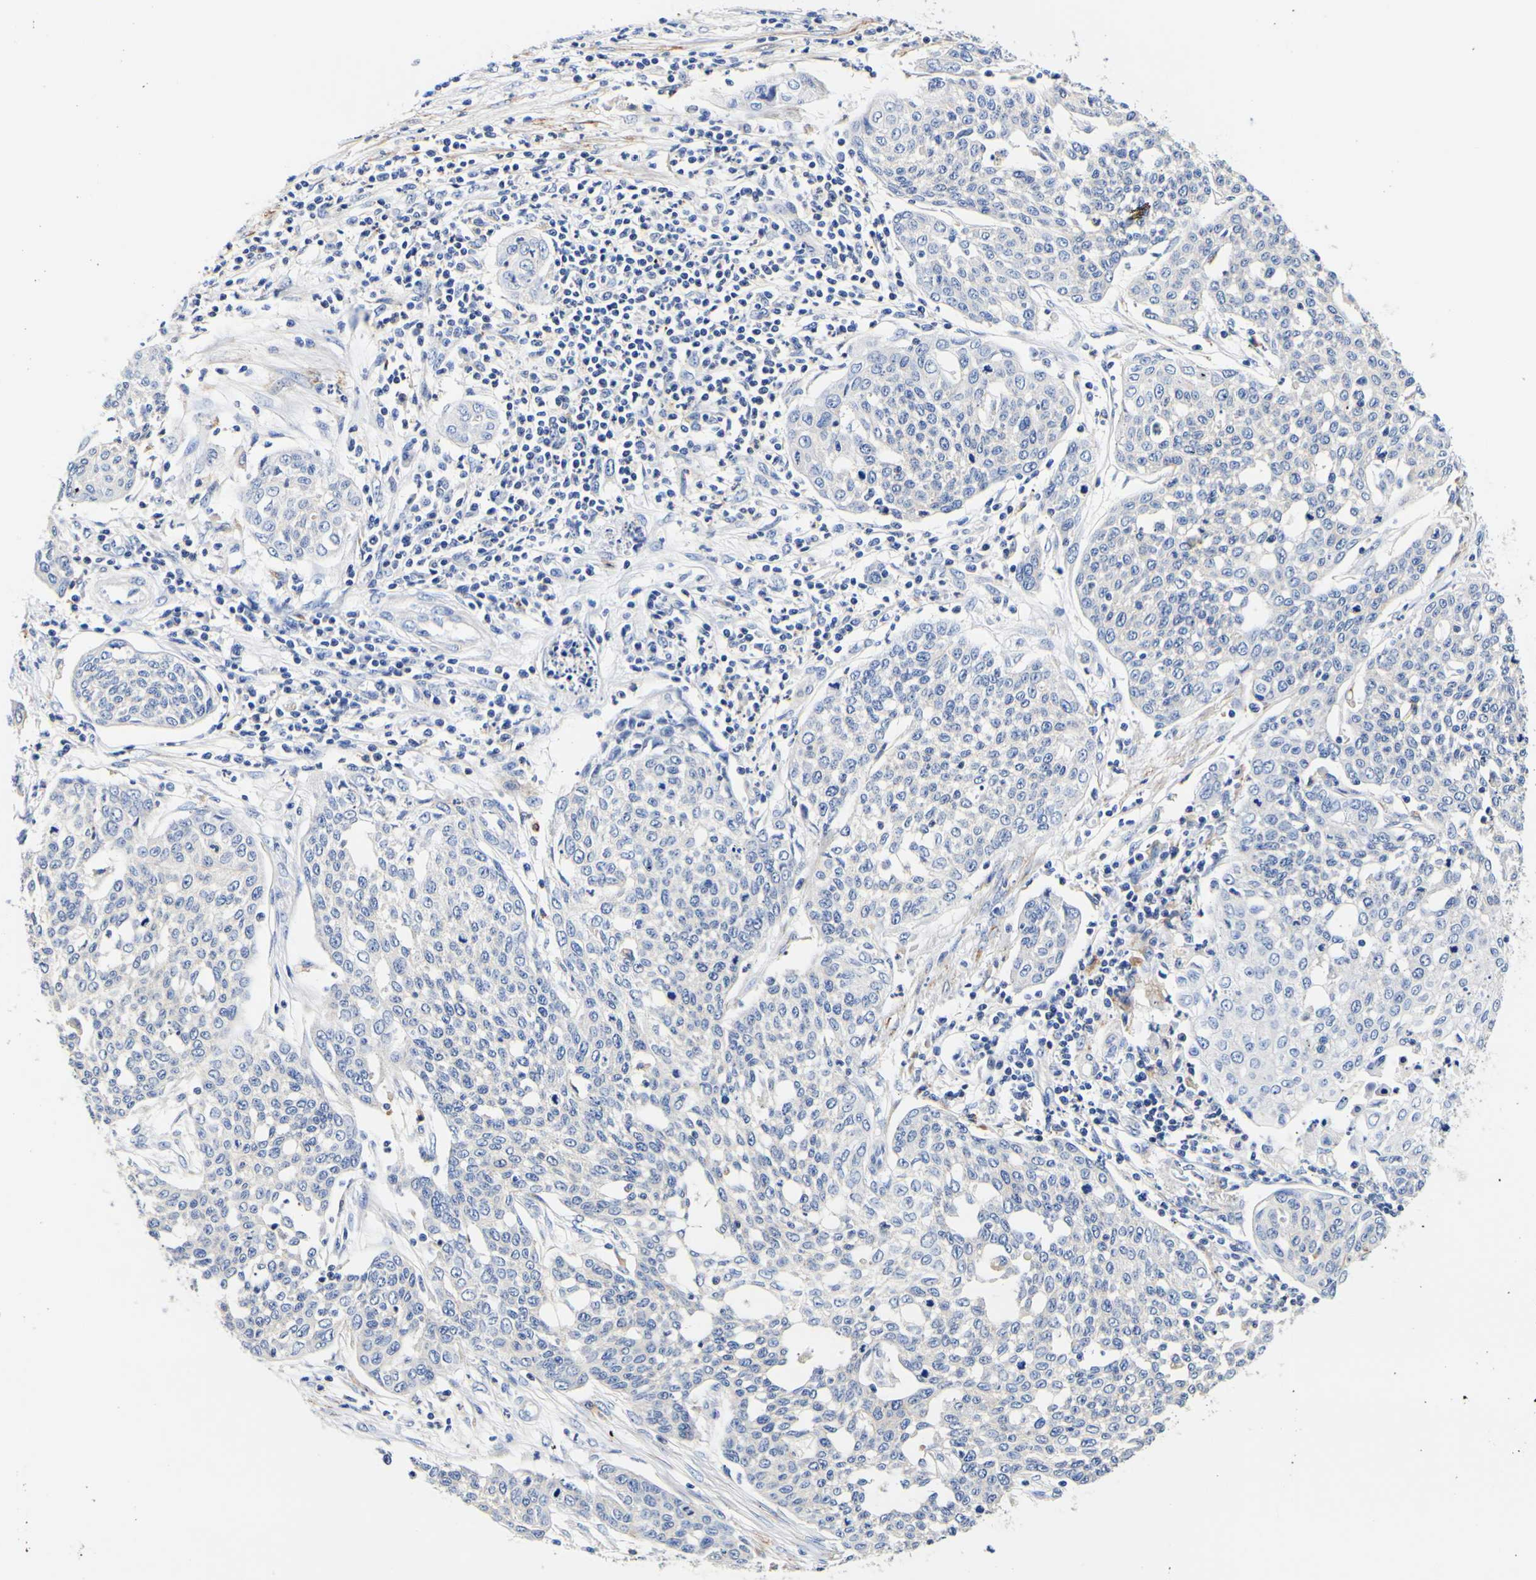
{"staining": {"intensity": "negative", "quantity": "none", "location": "none"}, "tissue": "cervical cancer", "cell_type": "Tumor cells", "image_type": "cancer", "snomed": [{"axis": "morphology", "description": "Squamous cell carcinoma, NOS"}, {"axis": "topography", "description": "Cervix"}], "caption": "Tumor cells show no significant protein positivity in squamous cell carcinoma (cervical). Brightfield microscopy of immunohistochemistry (IHC) stained with DAB (brown) and hematoxylin (blue), captured at high magnification.", "gene": "CAMK4", "patient": {"sex": "female", "age": 34}}